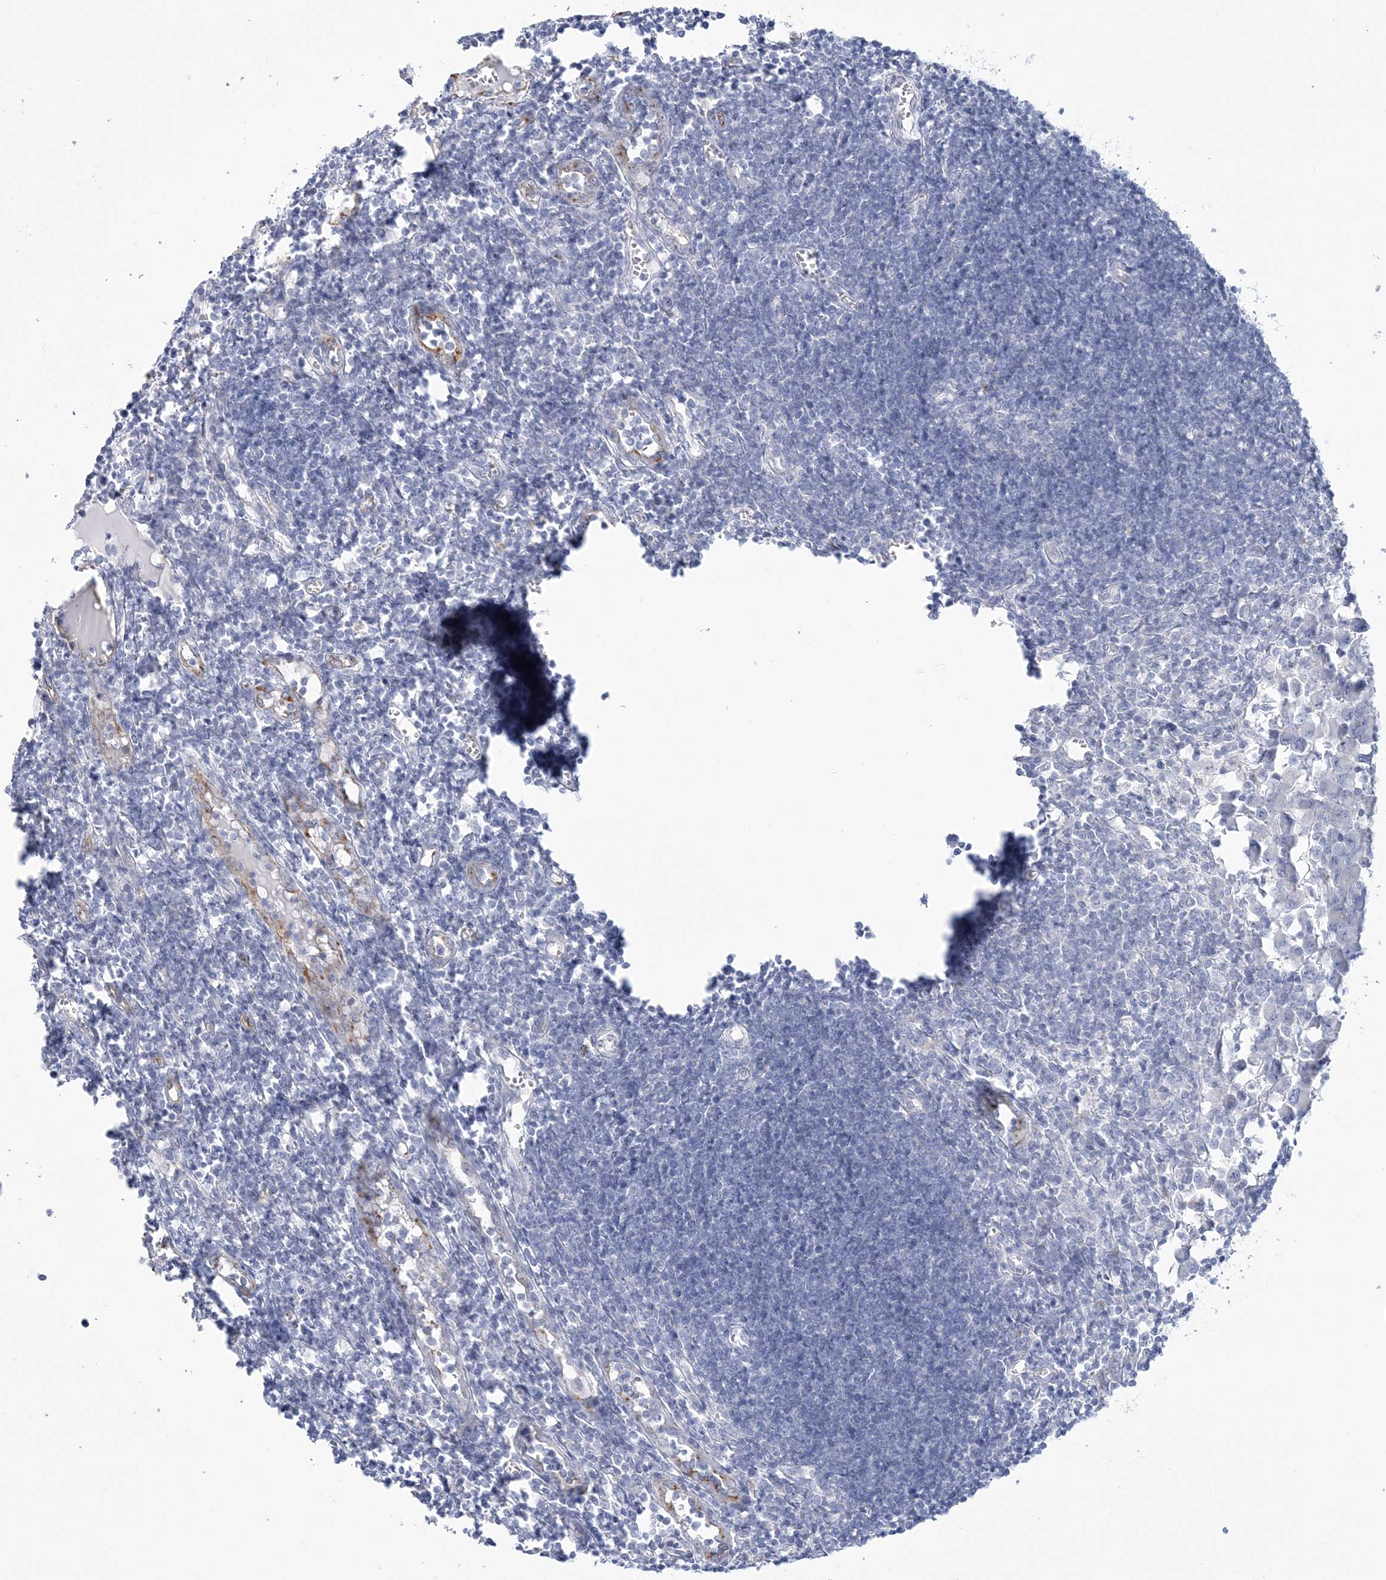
{"staining": {"intensity": "negative", "quantity": "none", "location": "none"}, "tissue": "lymph node", "cell_type": "Germinal center cells", "image_type": "normal", "snomed": [{"axis": "morphology", "description": "Normal tissue, NOS"}, {"axis": "morphology", "description": "Malignant melanoma, Metastatic site"}, {"axis": "topography", "description": "Lymph node"}], "caption": "Protein analysis of normal lymph node reveals no significant expression in germinal center cells.", "gene": "ENSG00000288637", "patient": {"sex": "male", "age": 41}}